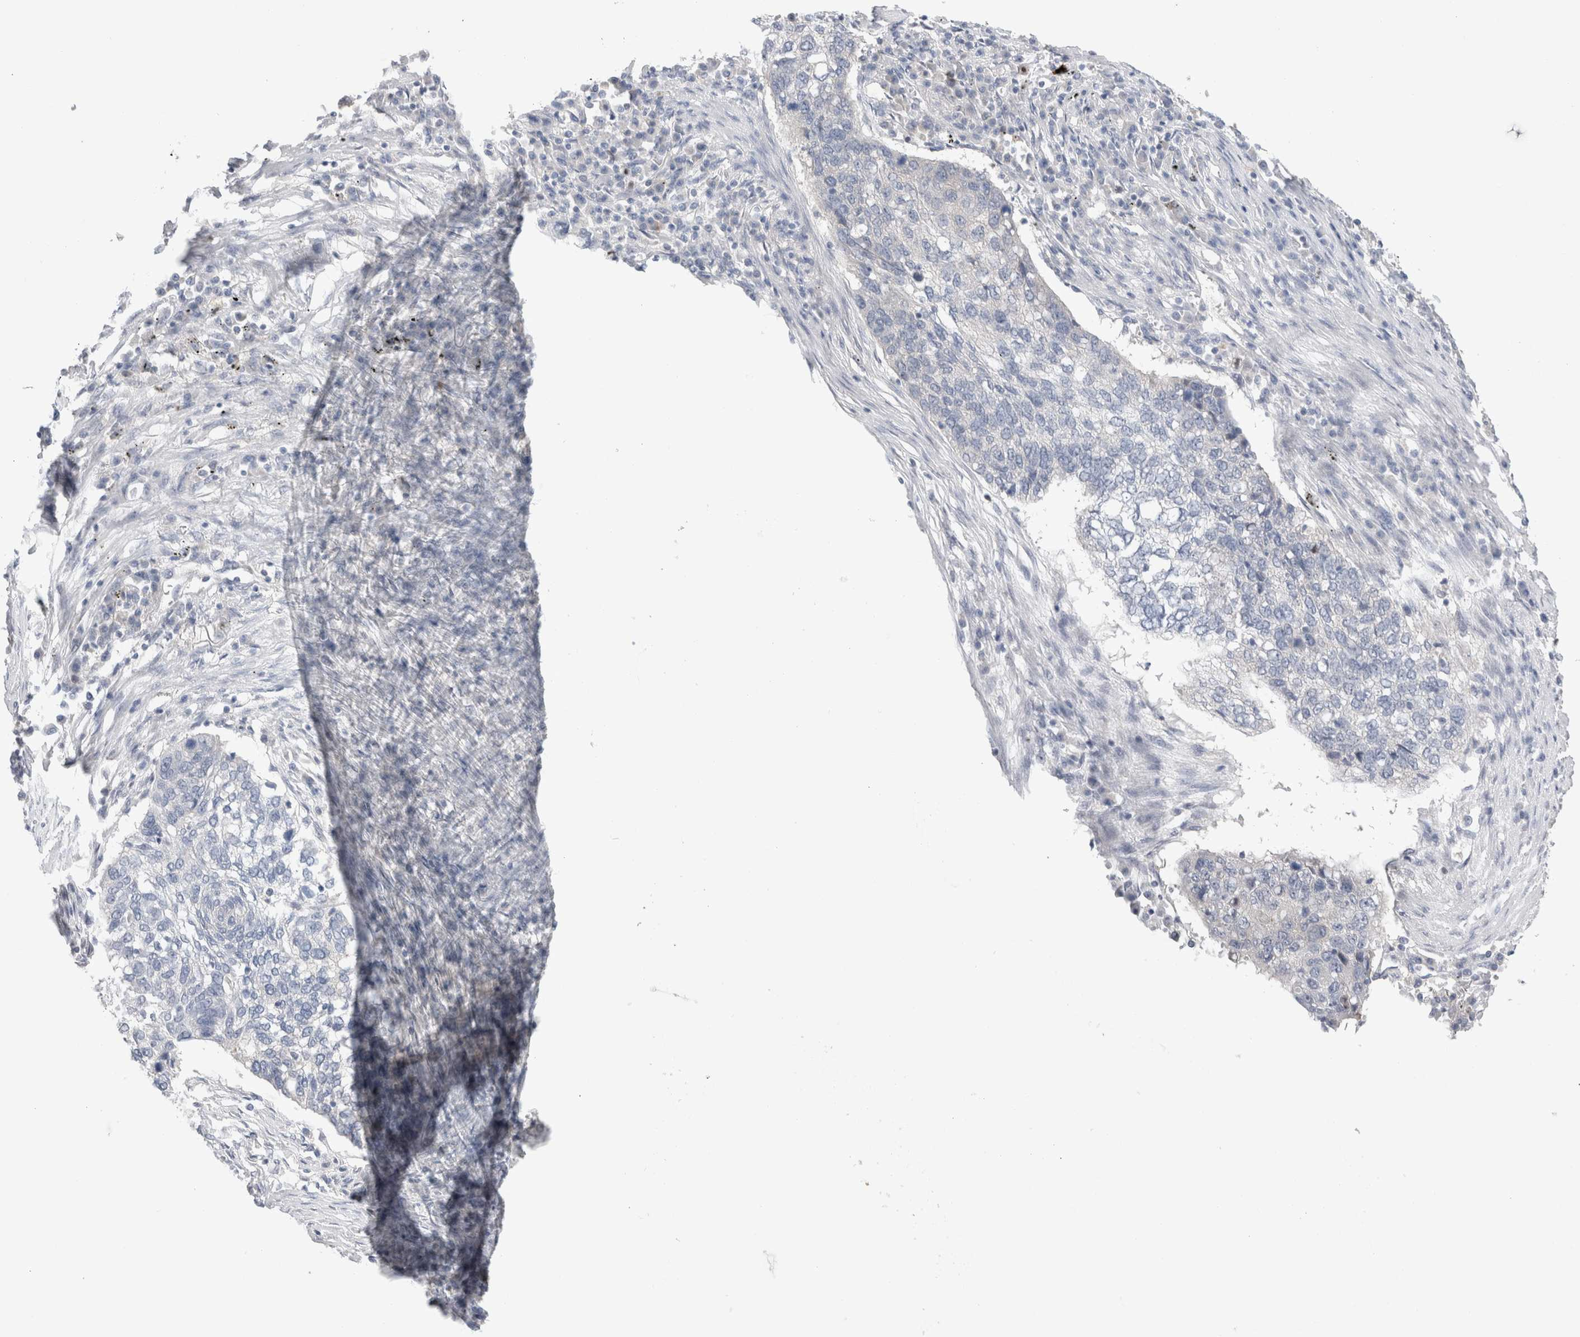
{"staining": {"intensity": "negative", "quantity": "none", "location": "none"}, "tissue": "lung cancer", "cell_type": "Tumor cells", "image_type": "cancer", "snomed": [{"axis": "morphology", "description": "Squamous cell carcinoma, NOS"}, {"axis": "topography", "description": "Lung"}], "caption": "IHC image of neoplastic tissue: lung squamous cell carcinoma stained with DAB (3,3'-diaminobenzidine) reveals no significant protein staining in tumor cells. (DAB immunohistochemistry visualized using brightfield microscopy, high magnification).", "gene": "NDOR1", "patient": {"sex": "female", "age": 63}}